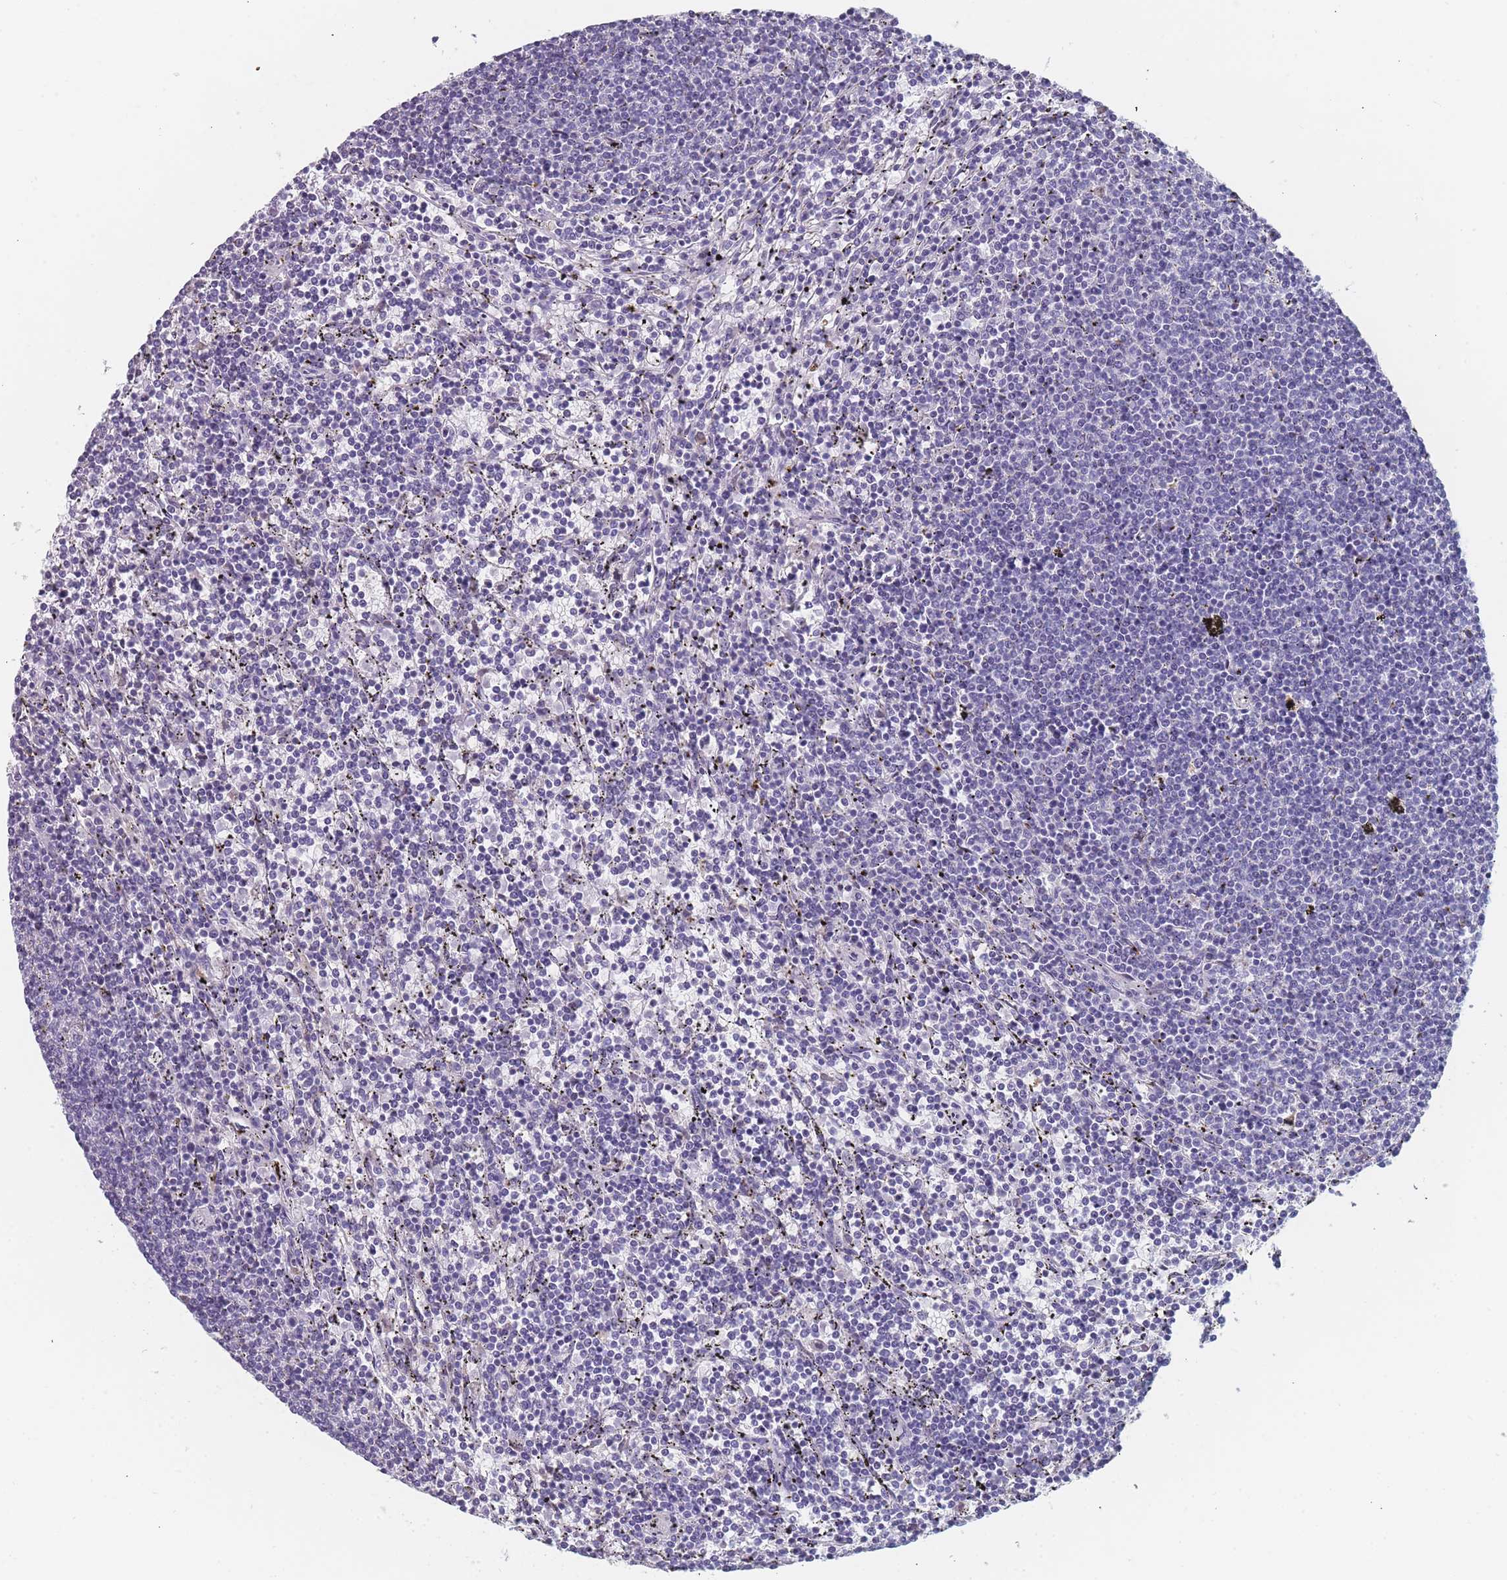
{"staining": {"intensity": "negative", "quantity": "none", "location": "none"}, "tissue": "lymphoma", "cell_type": "Tumor cells", "image_type": "cancer", "snomed": [{"axis": "morphology", "description": "Malignant lymphoma, non-Hodgkin's type, Low grade"}, {"axis": "topography", "description": "Spleen"}], "caption": "The immunohistochemistry (IHC) photomicrograph has no significant positivity in tumor cells of malignant lymphoma, non-Hodgkin's type (low-grade) tissue.", "gene": "TMED10", "patient": {"sex": "female", "age": 50}}